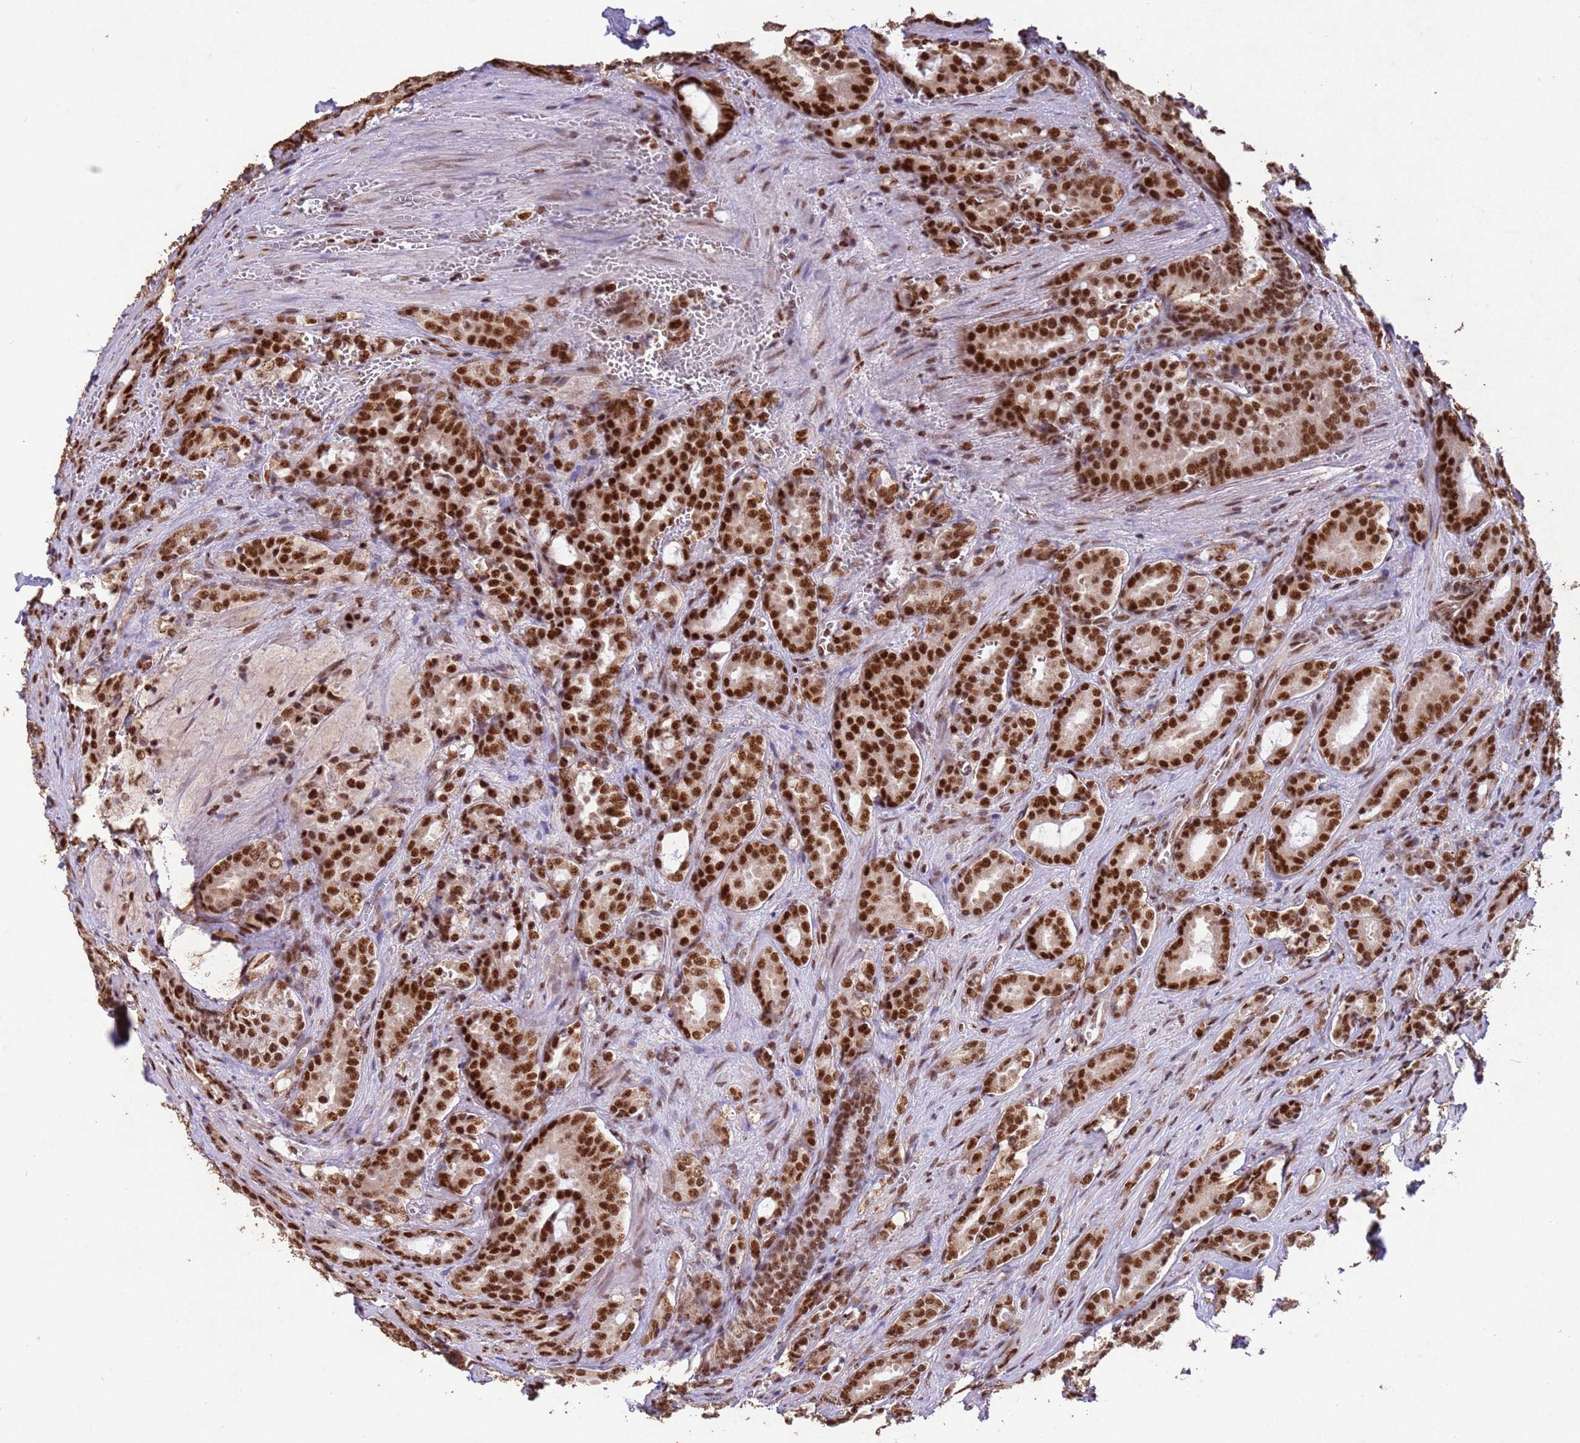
{"staining": {"intensity": "strong", "quantity": ">75%", "location": "nuclear"}, "tissue": "prostate cancer", "cell_type": "Tumor cells", "image_type": "cancer", "snomed": [{"axis": "morphology", "description": "Adenocarcinoma, High grade"}, {"axis": "topography", "description": "Prostate"}], "caption": "Prostate adenocarcinoma (high-grade) stained for a protein demonstrates strong nuclear positivity in tumor cells.", "gene": "ESF1", "patient": {"sex": "male", "age": 72}}